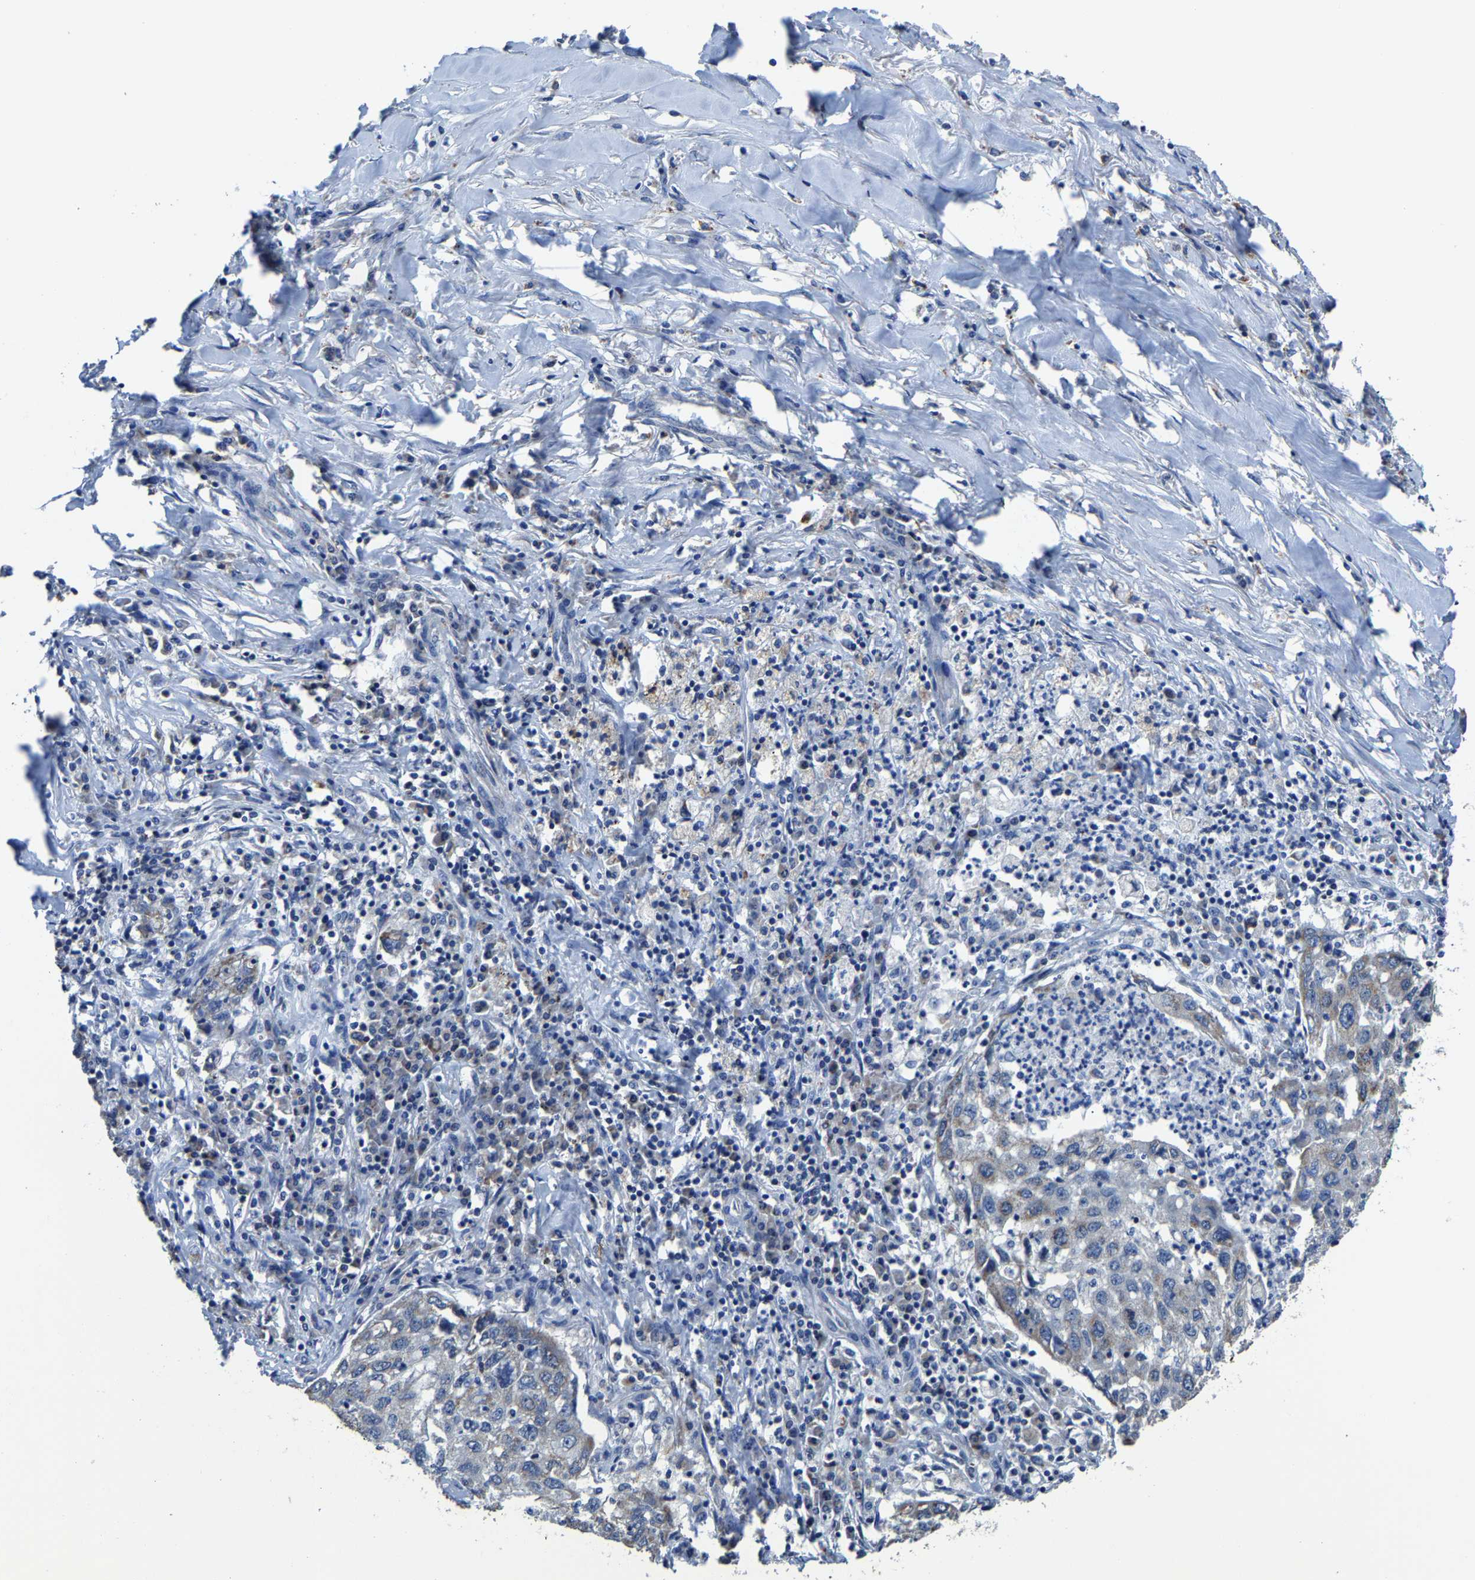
{"staining": {"intensity": "moderate", "quantity": "25%-75%", "location": "cytoplasmic/membranous"}, "tissue": "lung cancer", "cell_type": "Tumor cells", "image_type": "cancer", "snomed": [{"axis": "morphology", "description": "Squamous cell carcinoma, NOS"}, {"axis": "topography", "description": "Lung"}], "caption": "High-magnification brightfield microscopy of lung cancer stained with DAB (brown) and counterstained with hematoxylin (blue). tumor cells exhibit moderate cytoplasmic/membranous positivity is seen in approximately25%-75% of cells.", "gene": "AGK", "patient": {"sex": "female", "age": 63}}